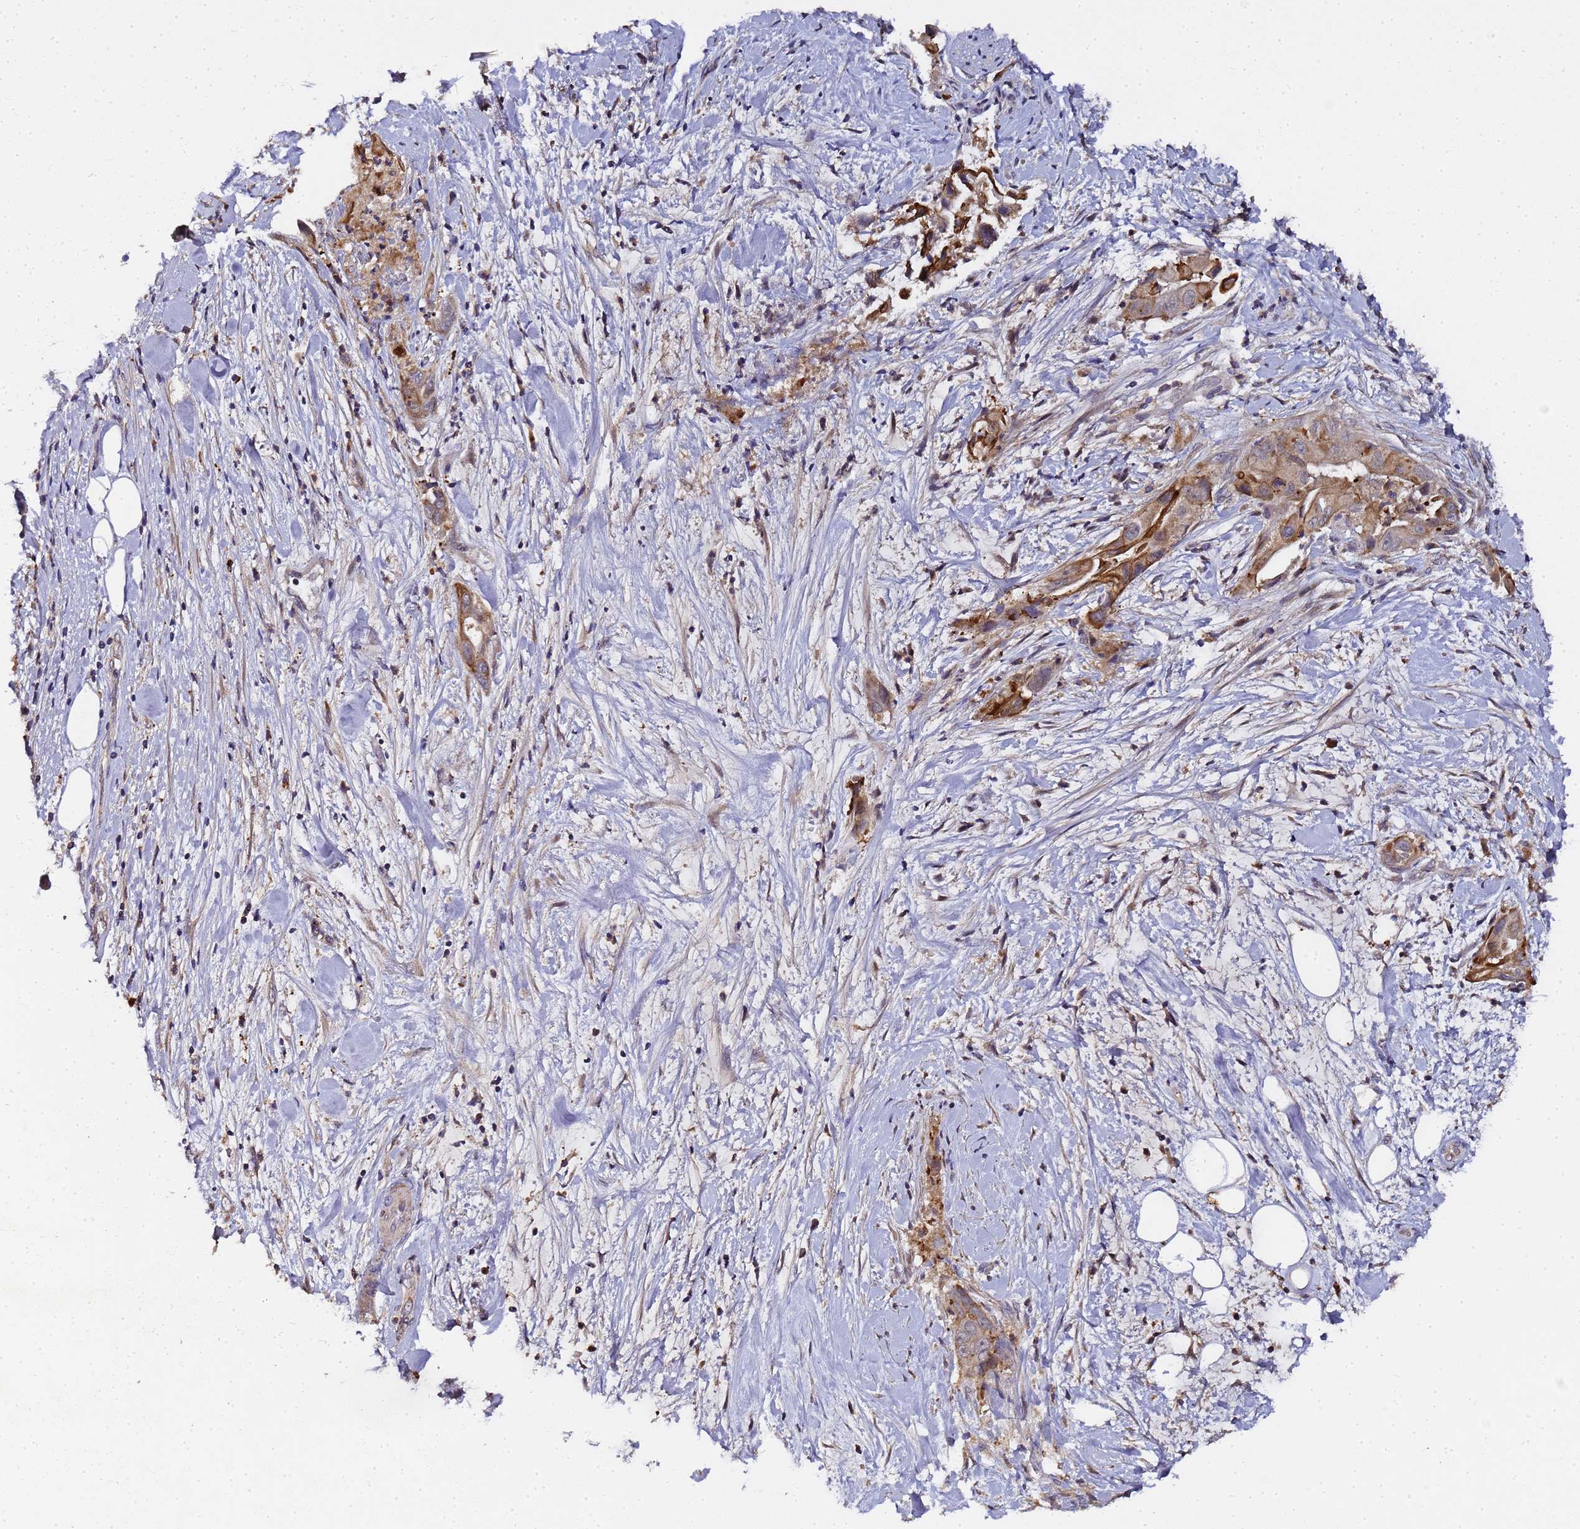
{"staining": {"intensity": "moderate", "quantity": ">75%", "location": "cytoplasmic/membranous"}, "tissue": "pancreatic cancer", "cell_type": "Tumor cells", "image_type": "cancer", "snomed": [{"axis": "morphology", "description": "Adenocarcinoma, NOS"}, {"axis": "topography", "description": "Pancreas"}], "caption": "Immunohistochemistry of human adenocarcinoma (pancreatic) demonstrates medium levels of moderate cytoplasmic/membranous positivity in about >75% of tumor cells.", "gene": "LGI4", "patient": {"sex": "female", "age": 78}}